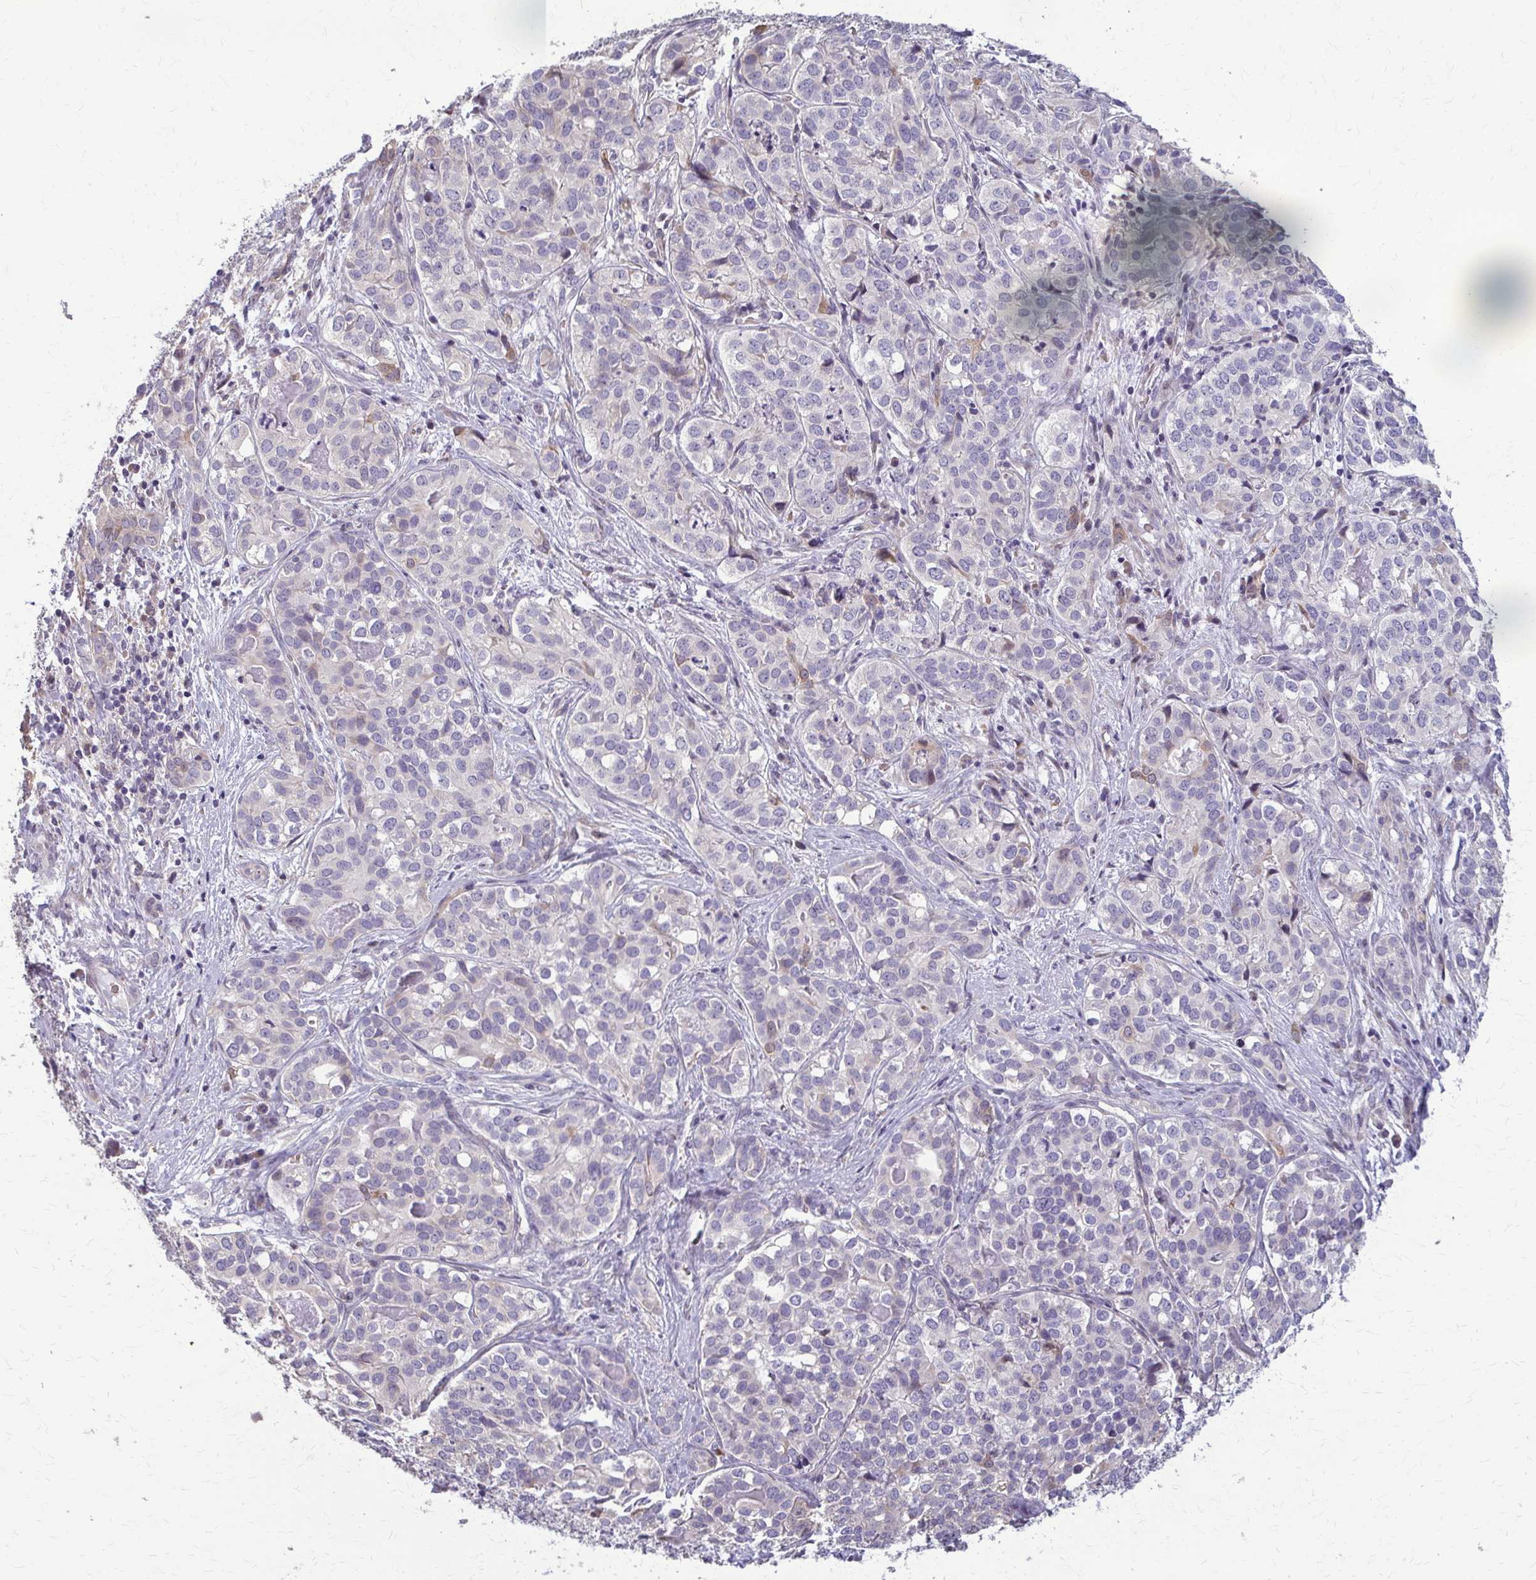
{"staining": {"intensity": "negative", "quantity": "none", "location": "none"}, "tissue": "liver cancer", "cell_type": "Tumor cells", "image_type": "cancer", "snomed": [{"axis": "morphology", "description": "Cholangiocarcinoma"}, {"axis": "topography", "description": "Liver"}], "caption": "Tumor cells show no significant positivity in liver cancer.", "gene": "ZNF34", "patient": {"sex": "male", "age": 56}}